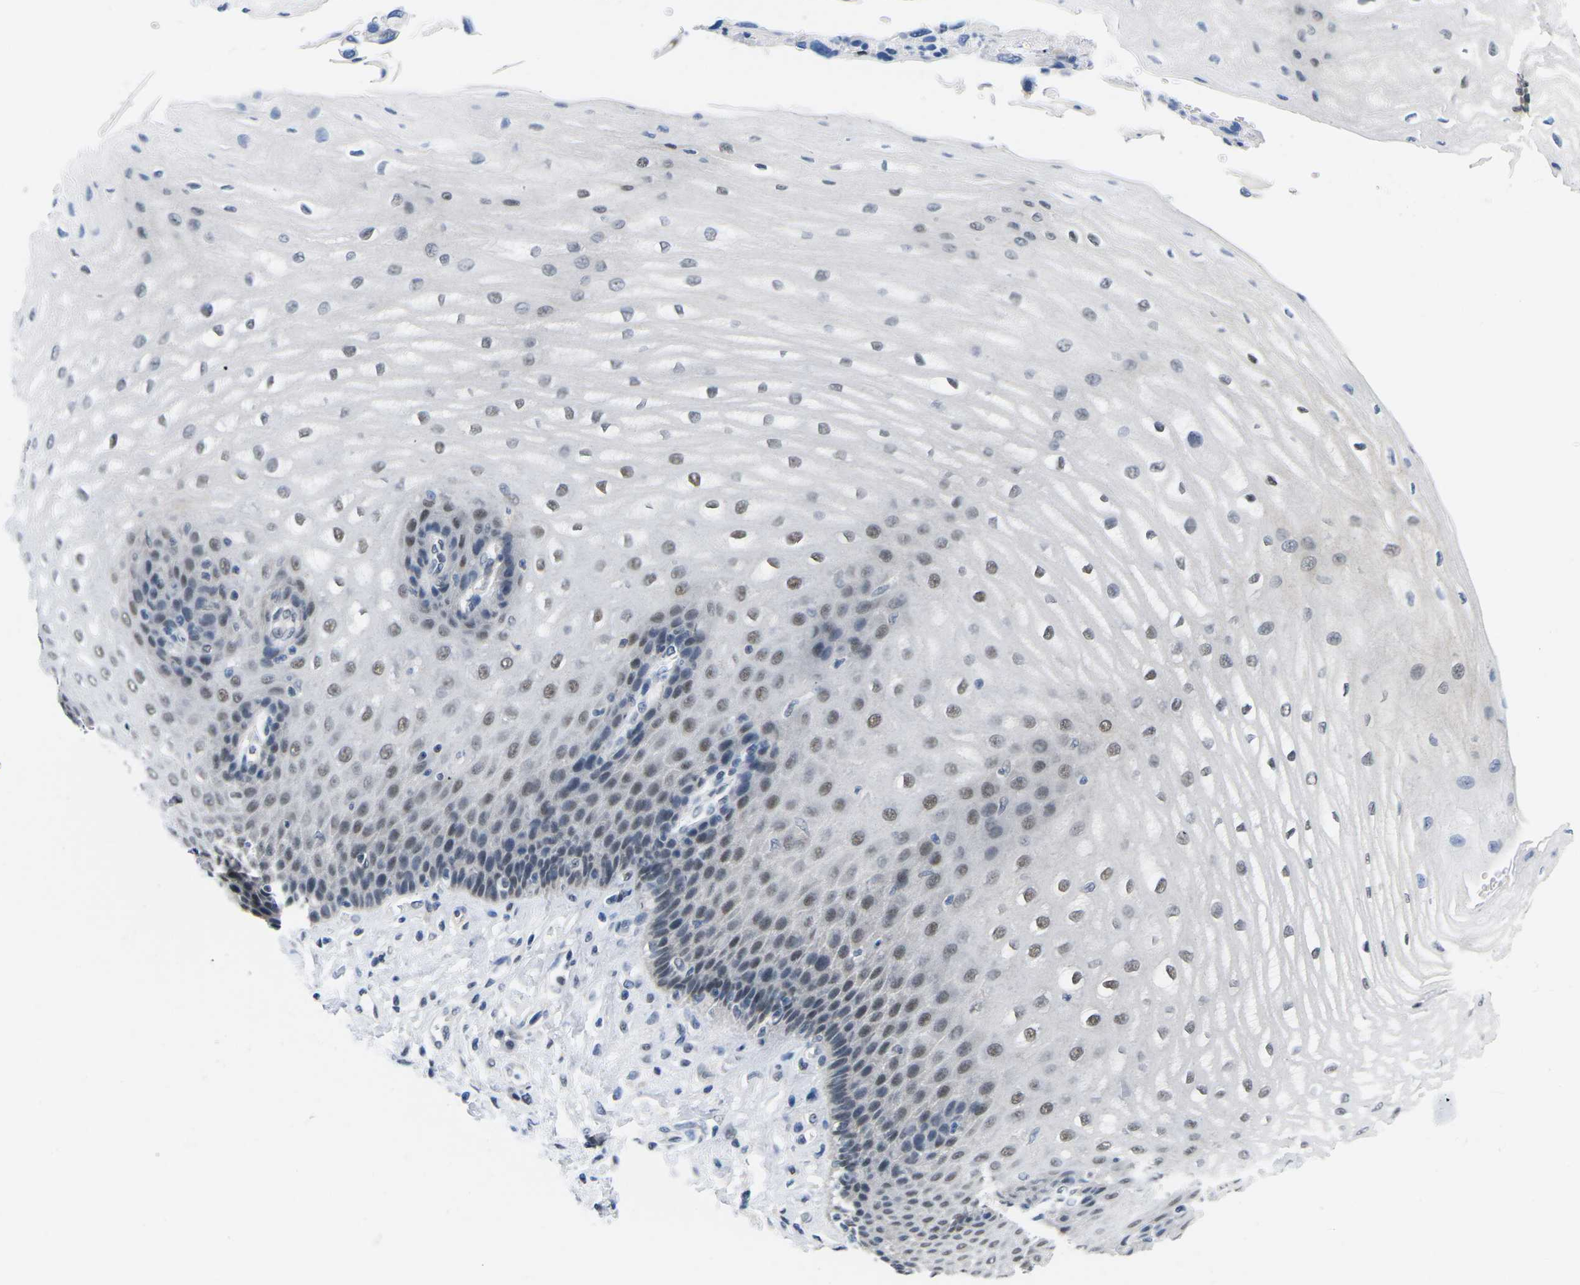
{"staining": {"intensity": "moderate", "quantity": "25%-75%", "location": "nuclear"}, "tissue": "esophagus", "cell_type": "Squamous epithelial cells", "image_type": "normal", "snomed": [{"axis": "morphology", "description": "Normal tissue, NOS"}, {"axis": "topography", "description": "Esophagus"}], "caption": "Immunohistochemical staining of normal human esophagus shows 25%-75% levels of moderate nuclear protein expression in about 25%-75% of squamous epithelial cells.", "gene": "UBA7", "patient": {"sex": "male", "age": 54}}